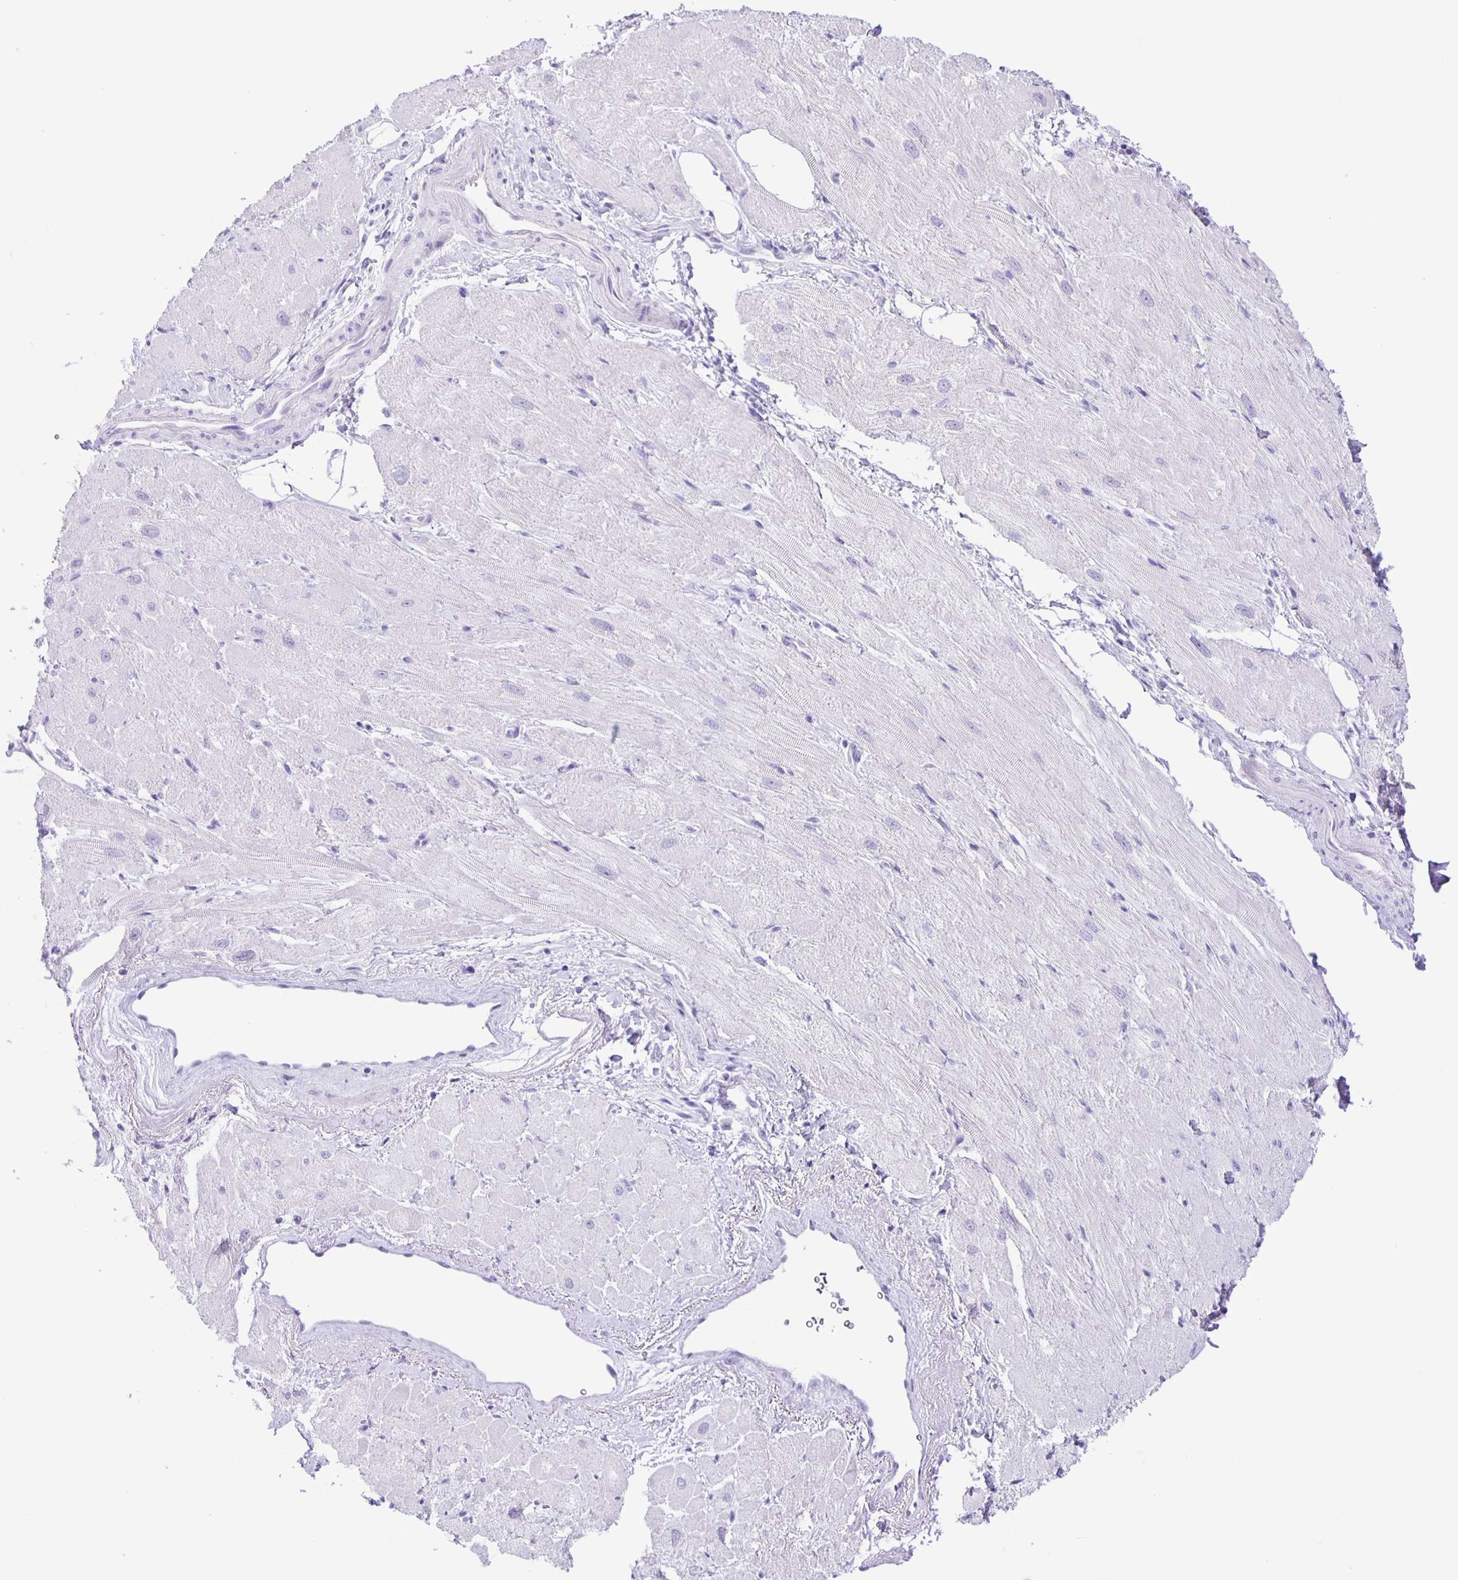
{"staining": {"intensity": "negative", "quantity": "none", "location": "none"}, "tissue": "heart muscle", "cell_type": "Cardiomyocytes", "image_type": "normal", "snomed": [{"axis": "morphology", "description": "Normal tissue, NOS"}, {"axis": "topography", "description": "Heart"}], "caption": "DAB (3,3'-diaminobenzidine) immunohistochemical staining of normal human heart muscle demonstrates no significant expression in cardiomyocytes. (DAB (3,3'-diaminobenzidine) IHC visualized using brightfield microscopy, high magnification).", "gene": "EZHIP", "patient": {"sex": "male", "age": 62}}